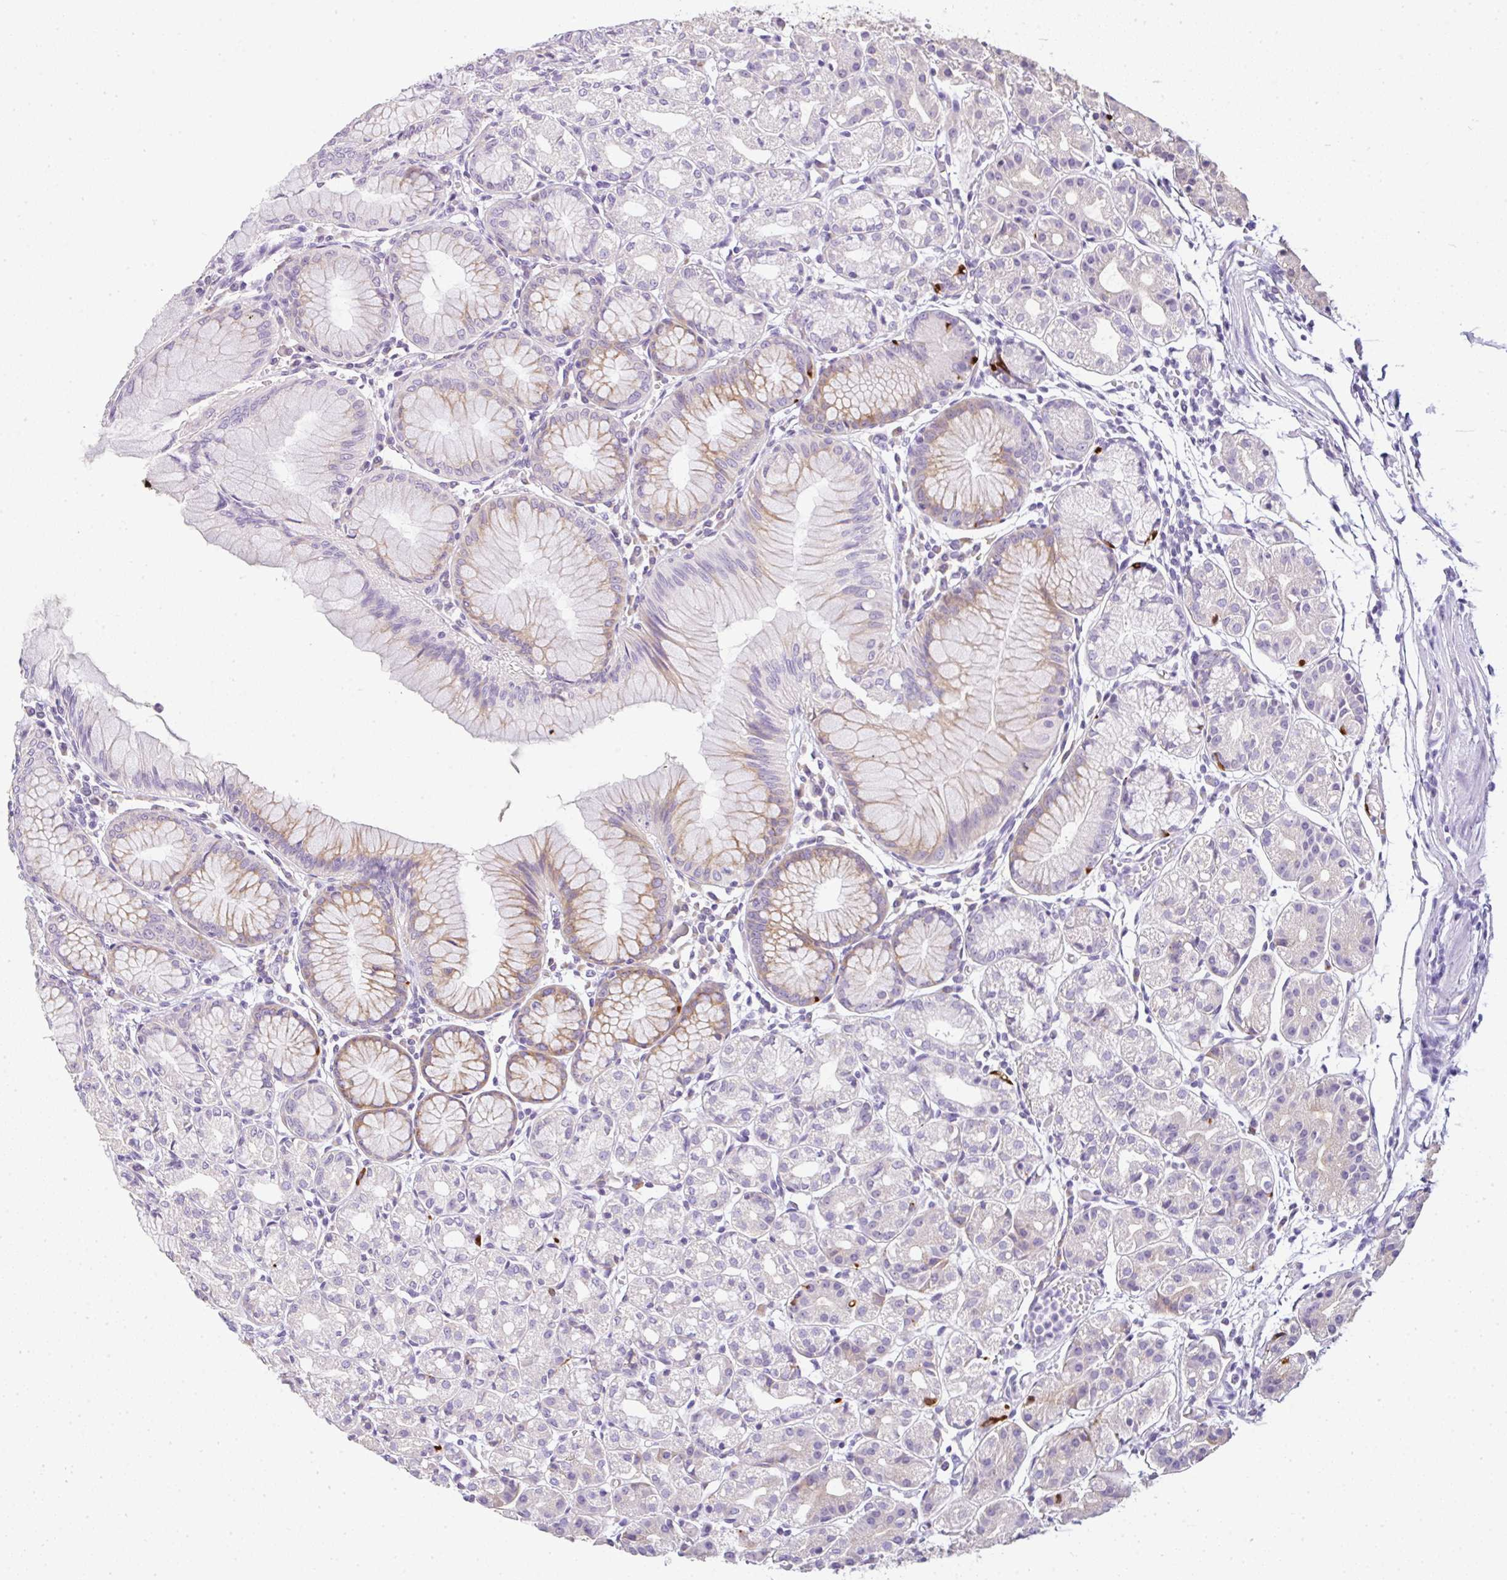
{"staining": {"intensity": "strong", "quantity": "<25%", "location": "cytoplasmic/membranous"}, "tissue": "stomach", "cell_type": "Glandular cells", "image_type": "normal", "snomed": [{"axis": "morphology", "description": "Normal tissue, NOS"}, {"axis": "topography", "description": "Stomach"}], "caption": "Strong cytoplasmic/membranous positivity for a protein is seen in approximately <25% of glandular cells of normal stomach using immunohistochemistry.", "gene": "LPAR4", "patient": {"sex": "female", "age": 57}}